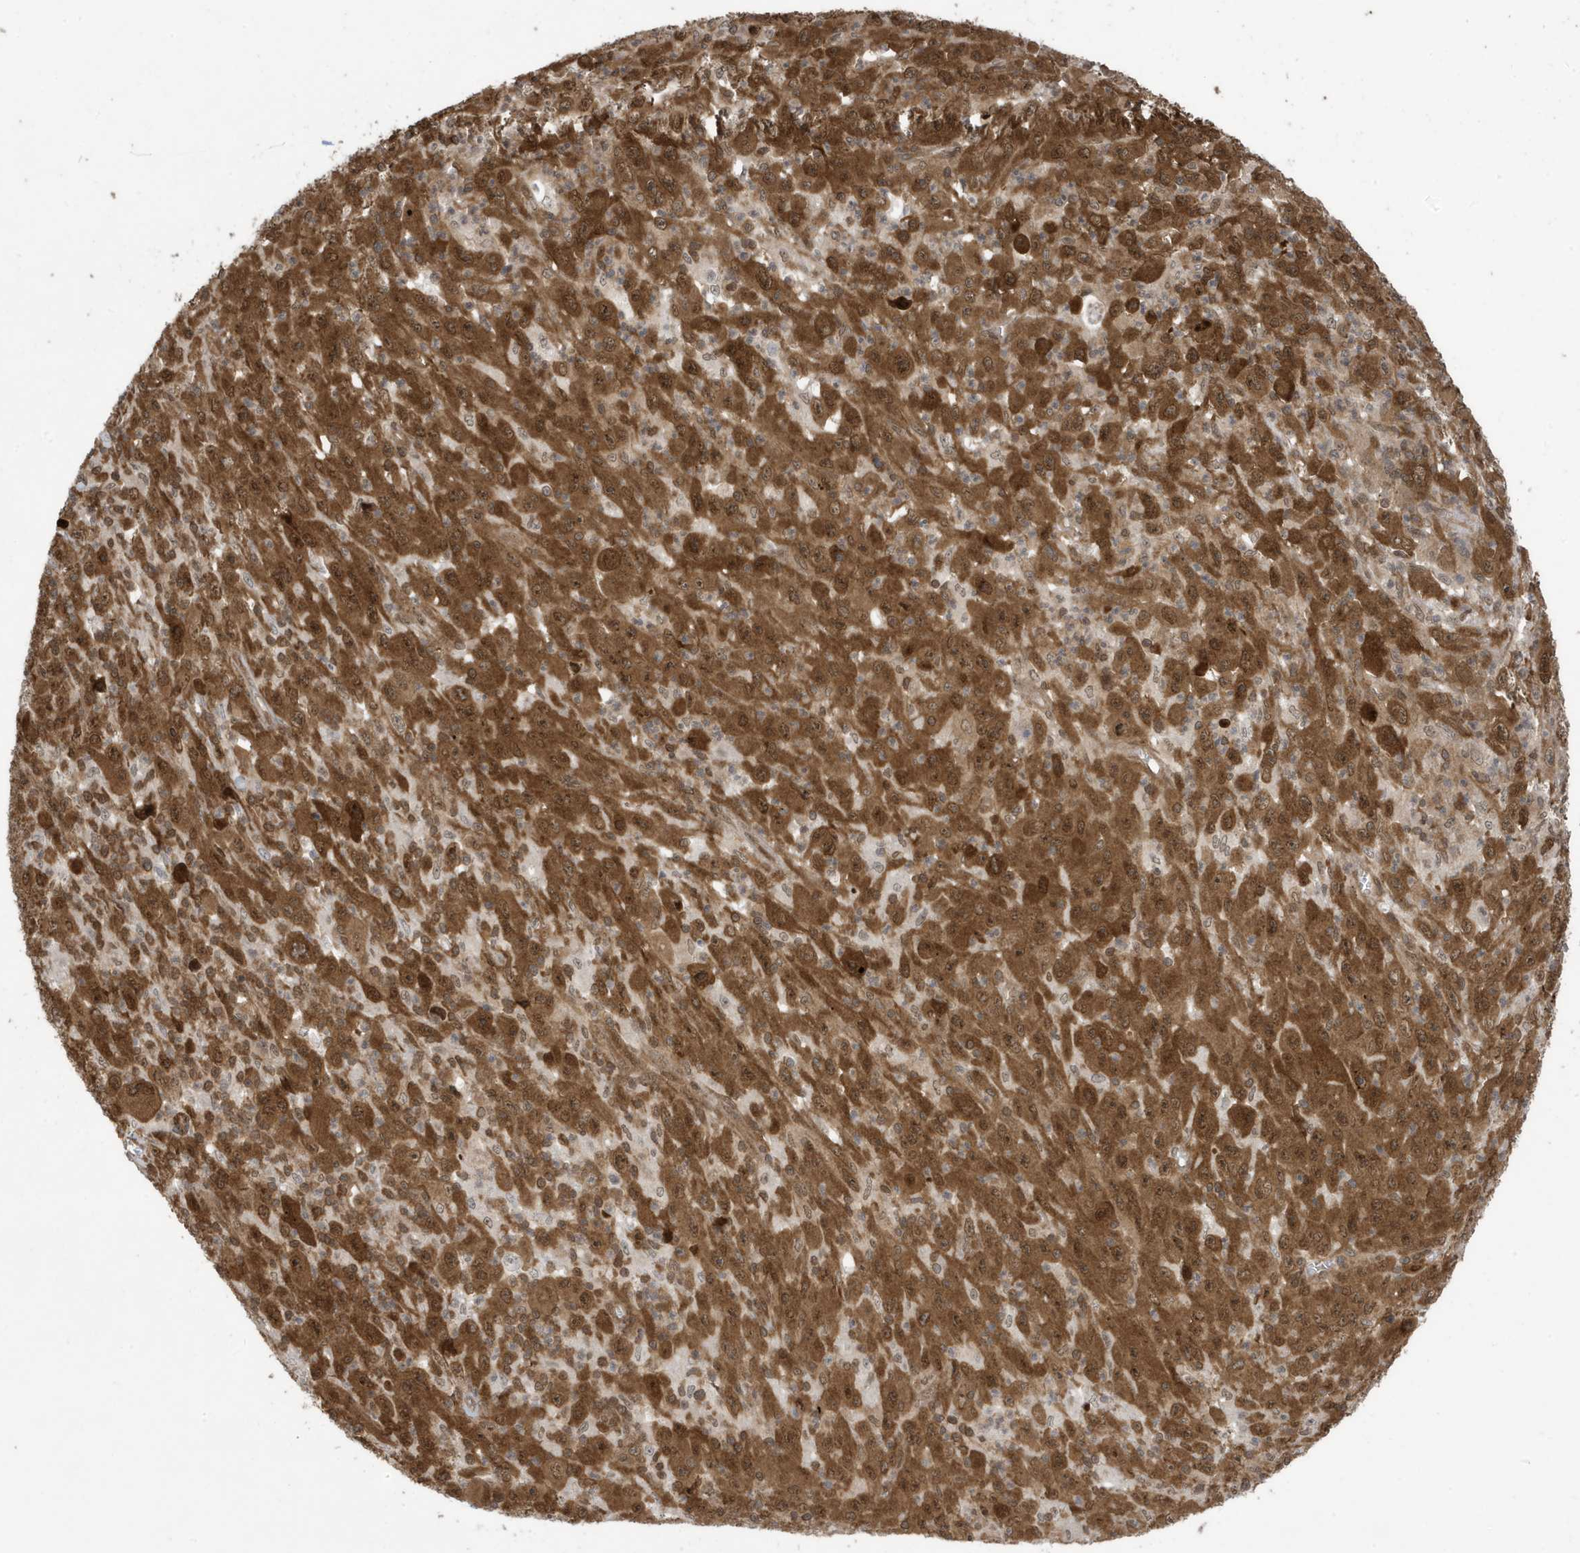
{"staining": {"intensity": "strong", "quantity": ">75%", "location": "cytoplasmic/membranous,nuclear"}, "tissue": "melanoma", "cell_type": "Tumor cells", "image_type": "cancer", "snomed": [{"axis": "morphology", "description": "Malignant melanoma, Metastatic site"}, {"axis": "topography", "description": "Skin"}], "caption": "Immunohistochemistry (IHC) micrograph of human malignant melanoma (metastatic site) stained for a protein (brown), which demonstrates high levels of strong cytoplasmic/membranous and nuclear positivity in about >75% of tumor cells.", "gene": "UBQLN1", "patient": {"sex": "female", "age": 56}}